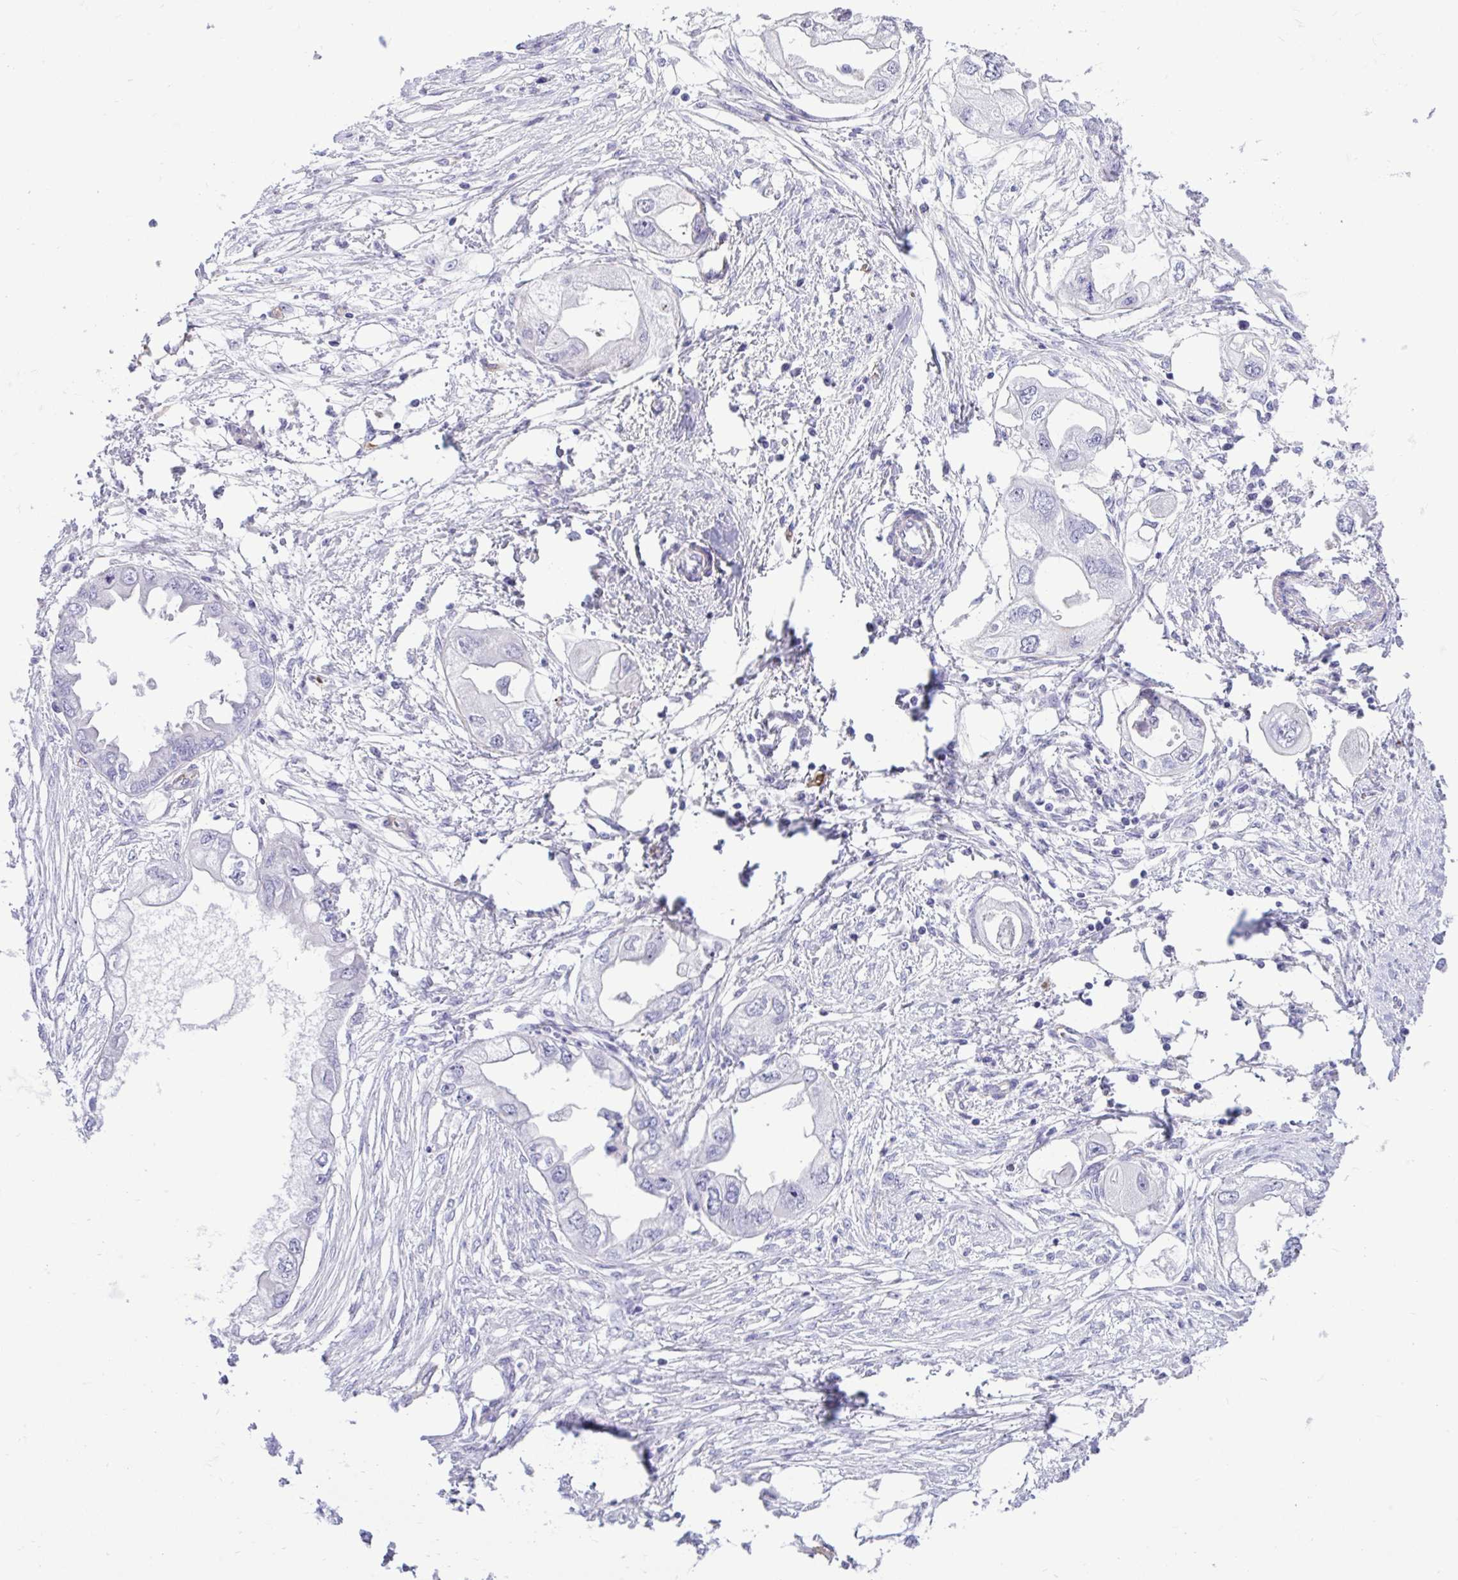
{"staining": {"intensity": "negative", "quantity": "none", "location": "none"}, "tissue": "endometrial cancer", "cell_type": "Tumor cells", "image_type": "cancer", "snomed": [{"axis": "morphology", "description": "Adenocarcinoma, NOS"}, {"axis": "morphology", "description": "Adenocarcinoma, metastatic, NOS"}, {"axis": "topography", "description": "Adipose tissue"}, {"axis": "topography", "description": "Endometrium"}], "caption": "Immunohistochemistry (IHC) of endometrial cancer (metastatic adenocarcinoma) demonstrates no expression in tumor cells.", "gene": "ABCG2", "patient": {"sex": "female", "age": 67}}